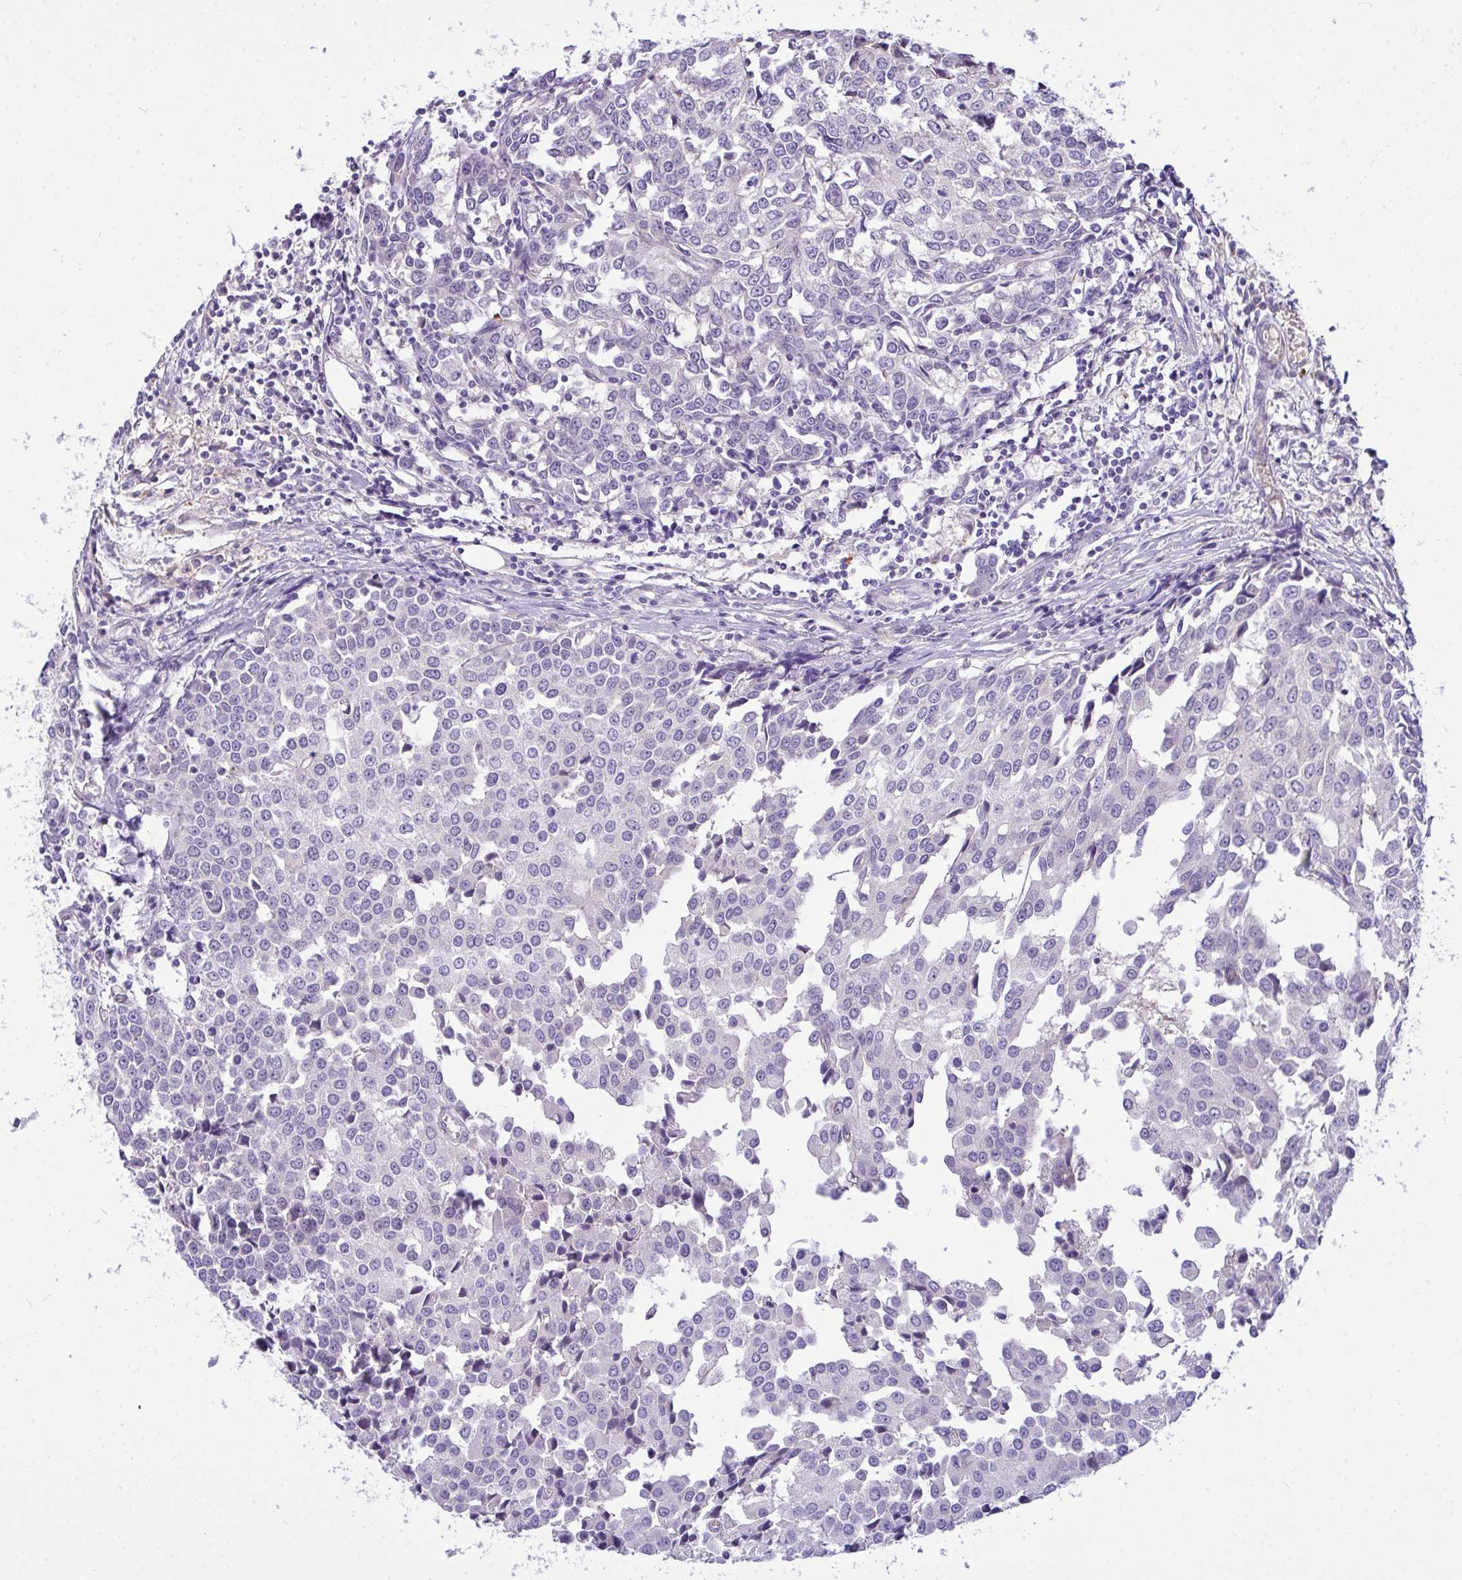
{"staining": {"intensity": "negative", "quantity": "none", "location": "none"}, "tissue": "breast cancer", "cell_type": "Tumor cells", "image_type": "cancer", "snomed": [{"axis": "morphology", "description": "Duct carcinoma"}, {"axis": "topography", "description": "Breast"}], "caption": "Micrograph shows no significant protein staining in tumor cells of breast invasive ductal carcinoma.", "gene": "MOCS1", "patient": {"sex": "female", "age": 80}}